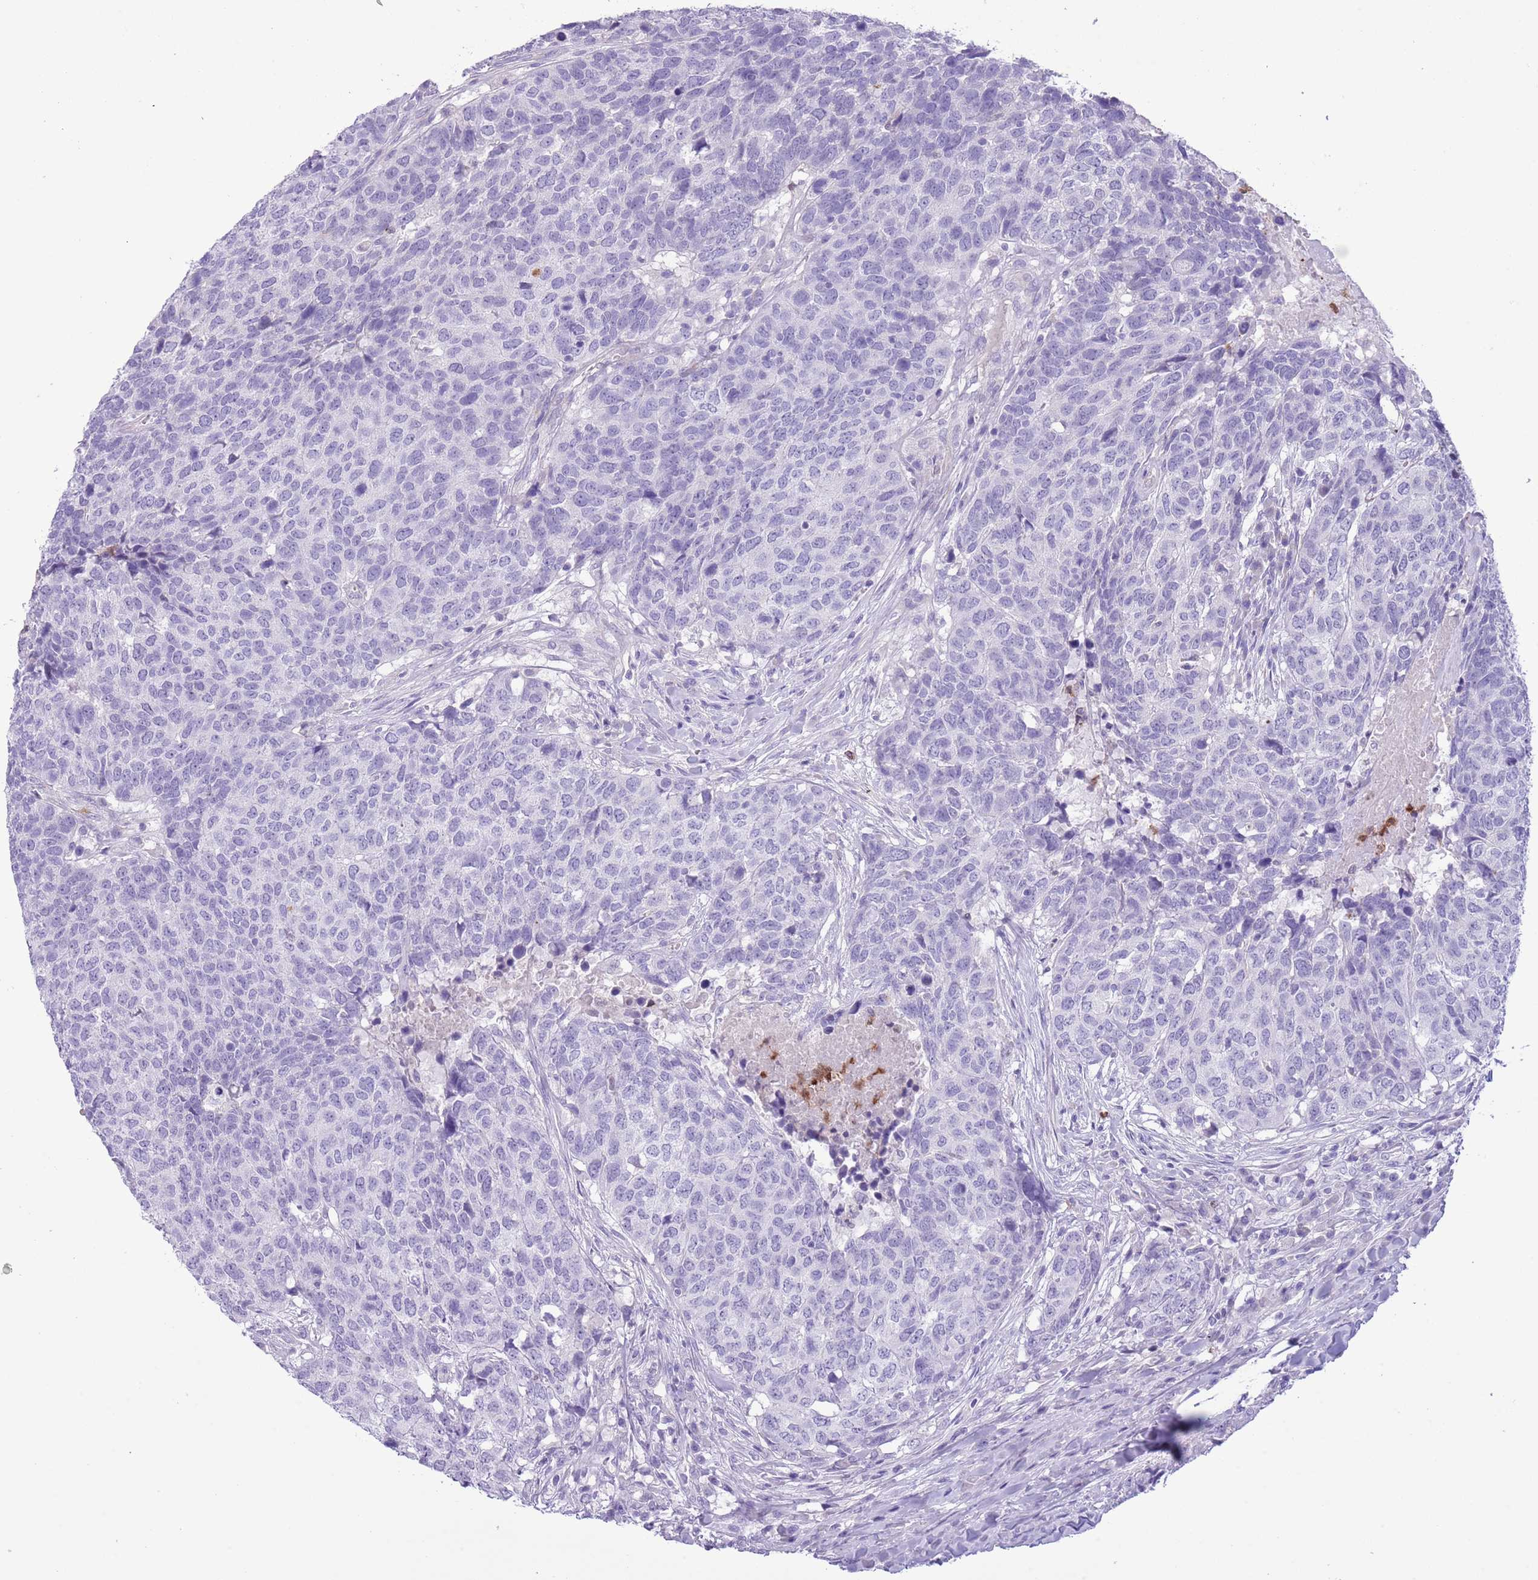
{"staining": {"intensity": "negative", "quantity": "none", "location": "none"}, "tissue": "head and neck cancer", "cell_type": "Tumor cells", "image_type": "cancer", "snomed": [{"axis": "morphology", "description": "Normal tissue, NOS"}, {"axis": "morphology", "description": "Squamous cell carcinoma, NOS"}, {"axis": "topography", "description": "Skeletal muscle"}, {"axis": "topography", "description": "Vascular tissue"}, {"axis": "topography", "description": "Peripheral nerve tissue"}, {"axis": "topography", "description": "Head-Neck"}], "caption": "DAB immunohistochemical staining of squamous cell carcinoma (head and neck) exhibits no significant staining in tumor cells.", "gene": "OR6M1", "patient": {"sex": "male", "age": 66}}